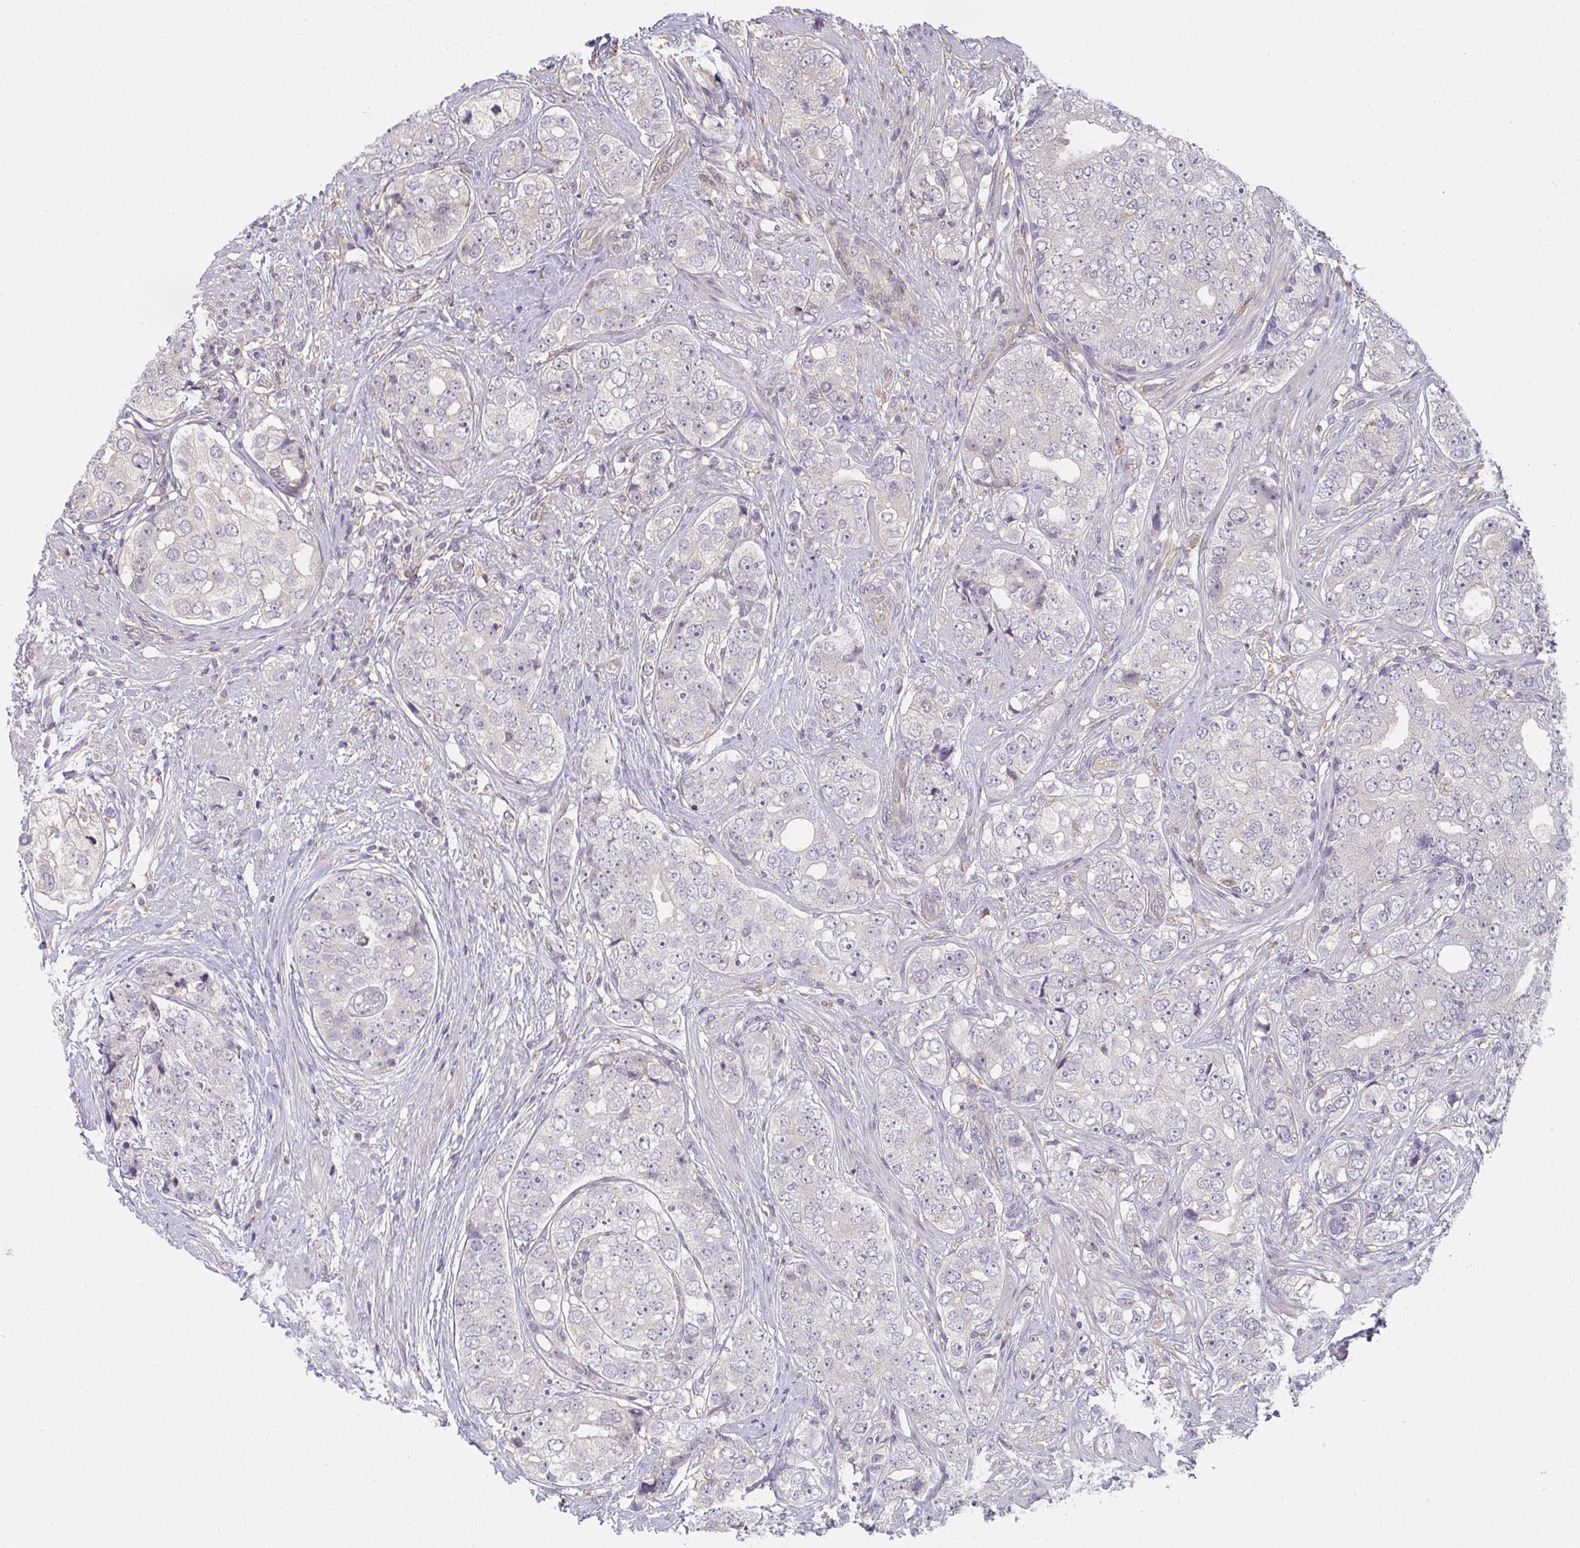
{"staining": {"intensity": "negative", "quantity": "none", "location": "none"}, "tissue": "prostate cancer", "cell_type": "Tumor cells", "image_type": "cancer", "snomed": [{"axis": "morphology", "description": "Adenocarcinoma, High grade"}, {"axis": "topography", "description": "Prostate"}], "caption": "High magnification brightfield microscopy of prostate high-grade adenocarcinoma stained with DAB (brown) and counterstained with hematoxylin (blue): tumor cells show no significant positivity.", "gene": "GSDMB", "patient": {"sex": "male", "age": 60}}